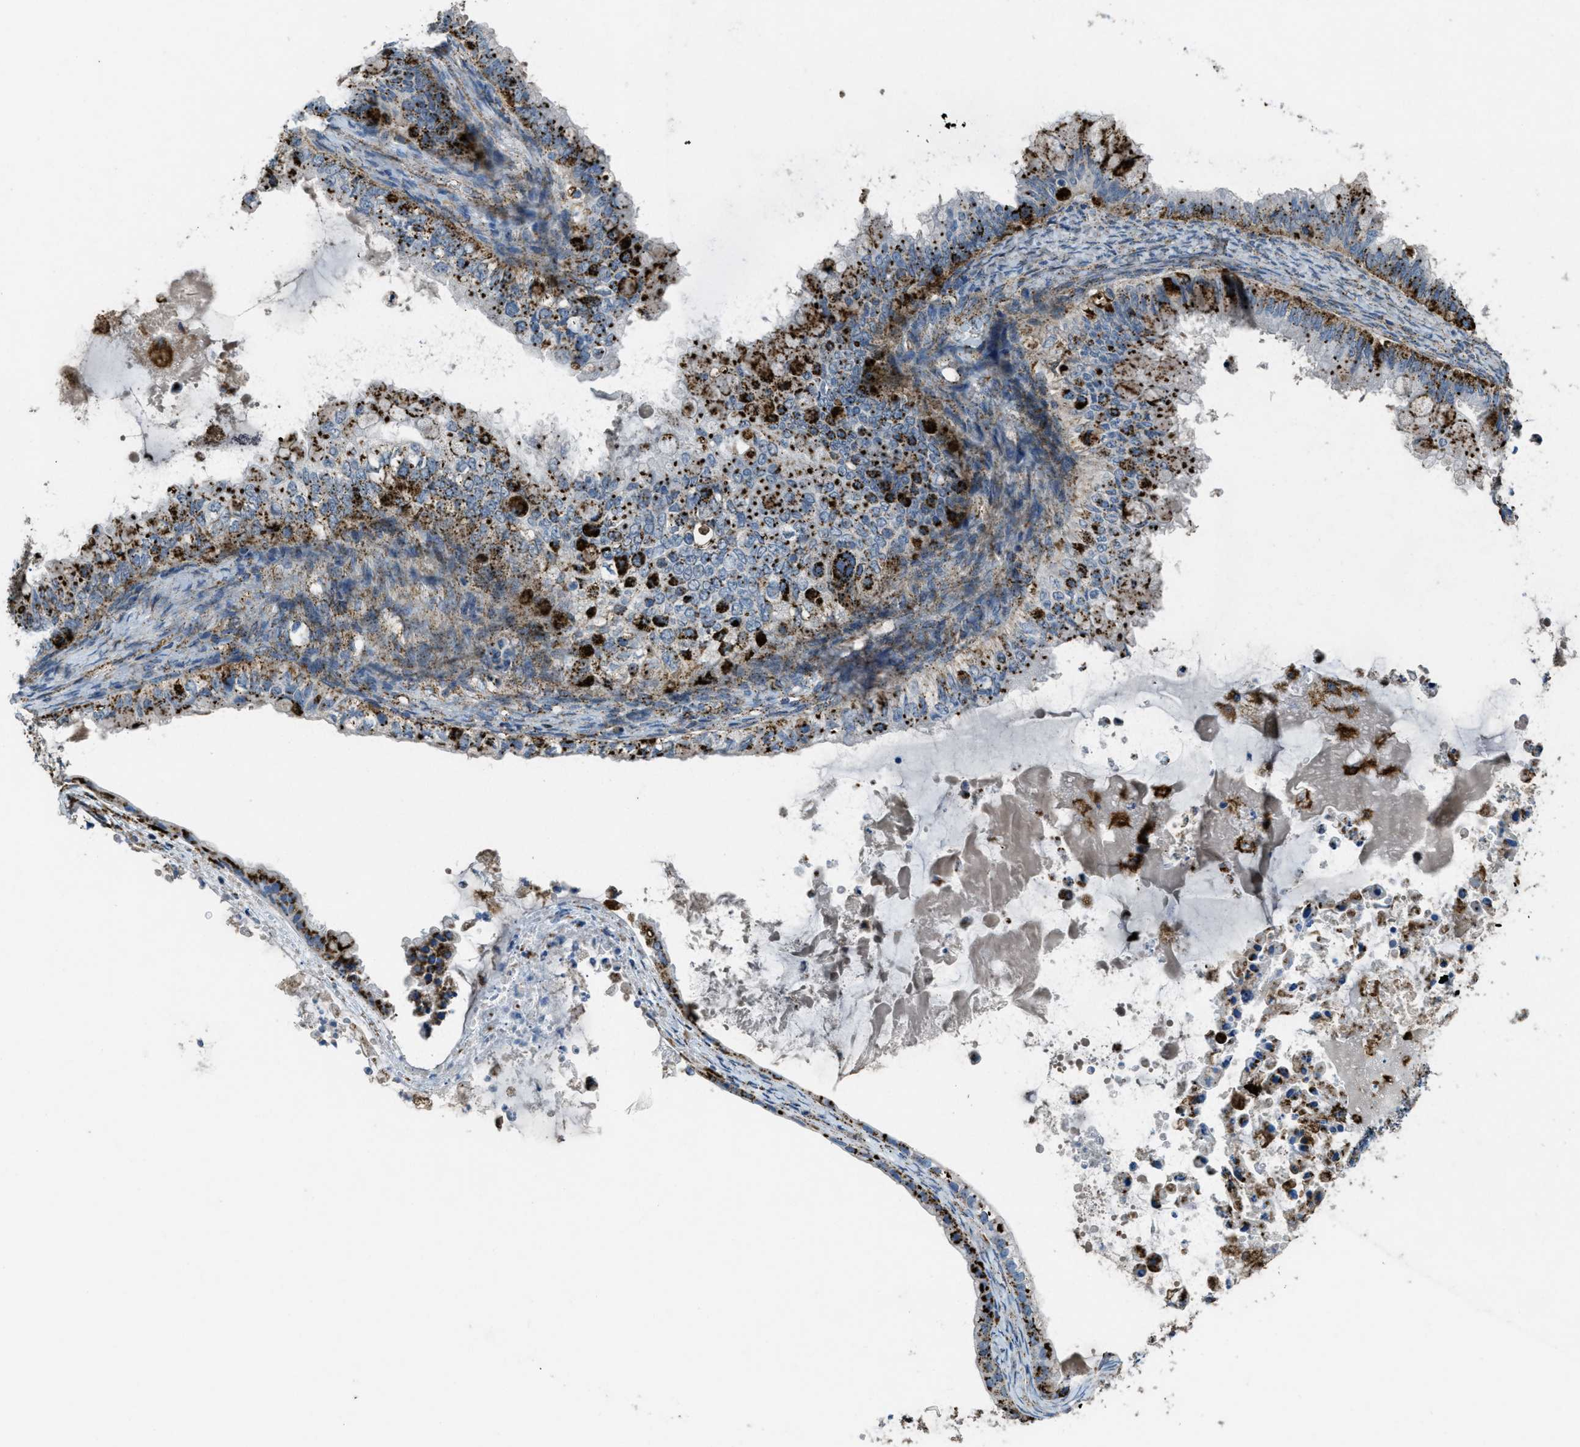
{"staining": {"intensity": "strong", "quantity": ">75%", "location": "cytoplasmic/membranous"}, "tissue": "ovarian cancer", "cell_type": "Tumor cells", "image_type": "cancer", "snomed": [{"axis": "morphology", "description": "Cystadenocarcinoma, mucinous, NOS"}, {"axis": "topography", "description": "Ovary"}], "caption": "Immunohistochemistry (IHC) micrograph of neoplastic tissue: human ovarian mucinous cystadenocarcinoma stained using immunohistochemistry (IHC) demonstrates high levels of strong protein expression localized specifically in the cytoplasmic/membranous of tumor cells, appearing as a cytoplasmic/membranous brown color.", "gene": "SCARB2", "patient": {"sex": "female", "age": 80}}